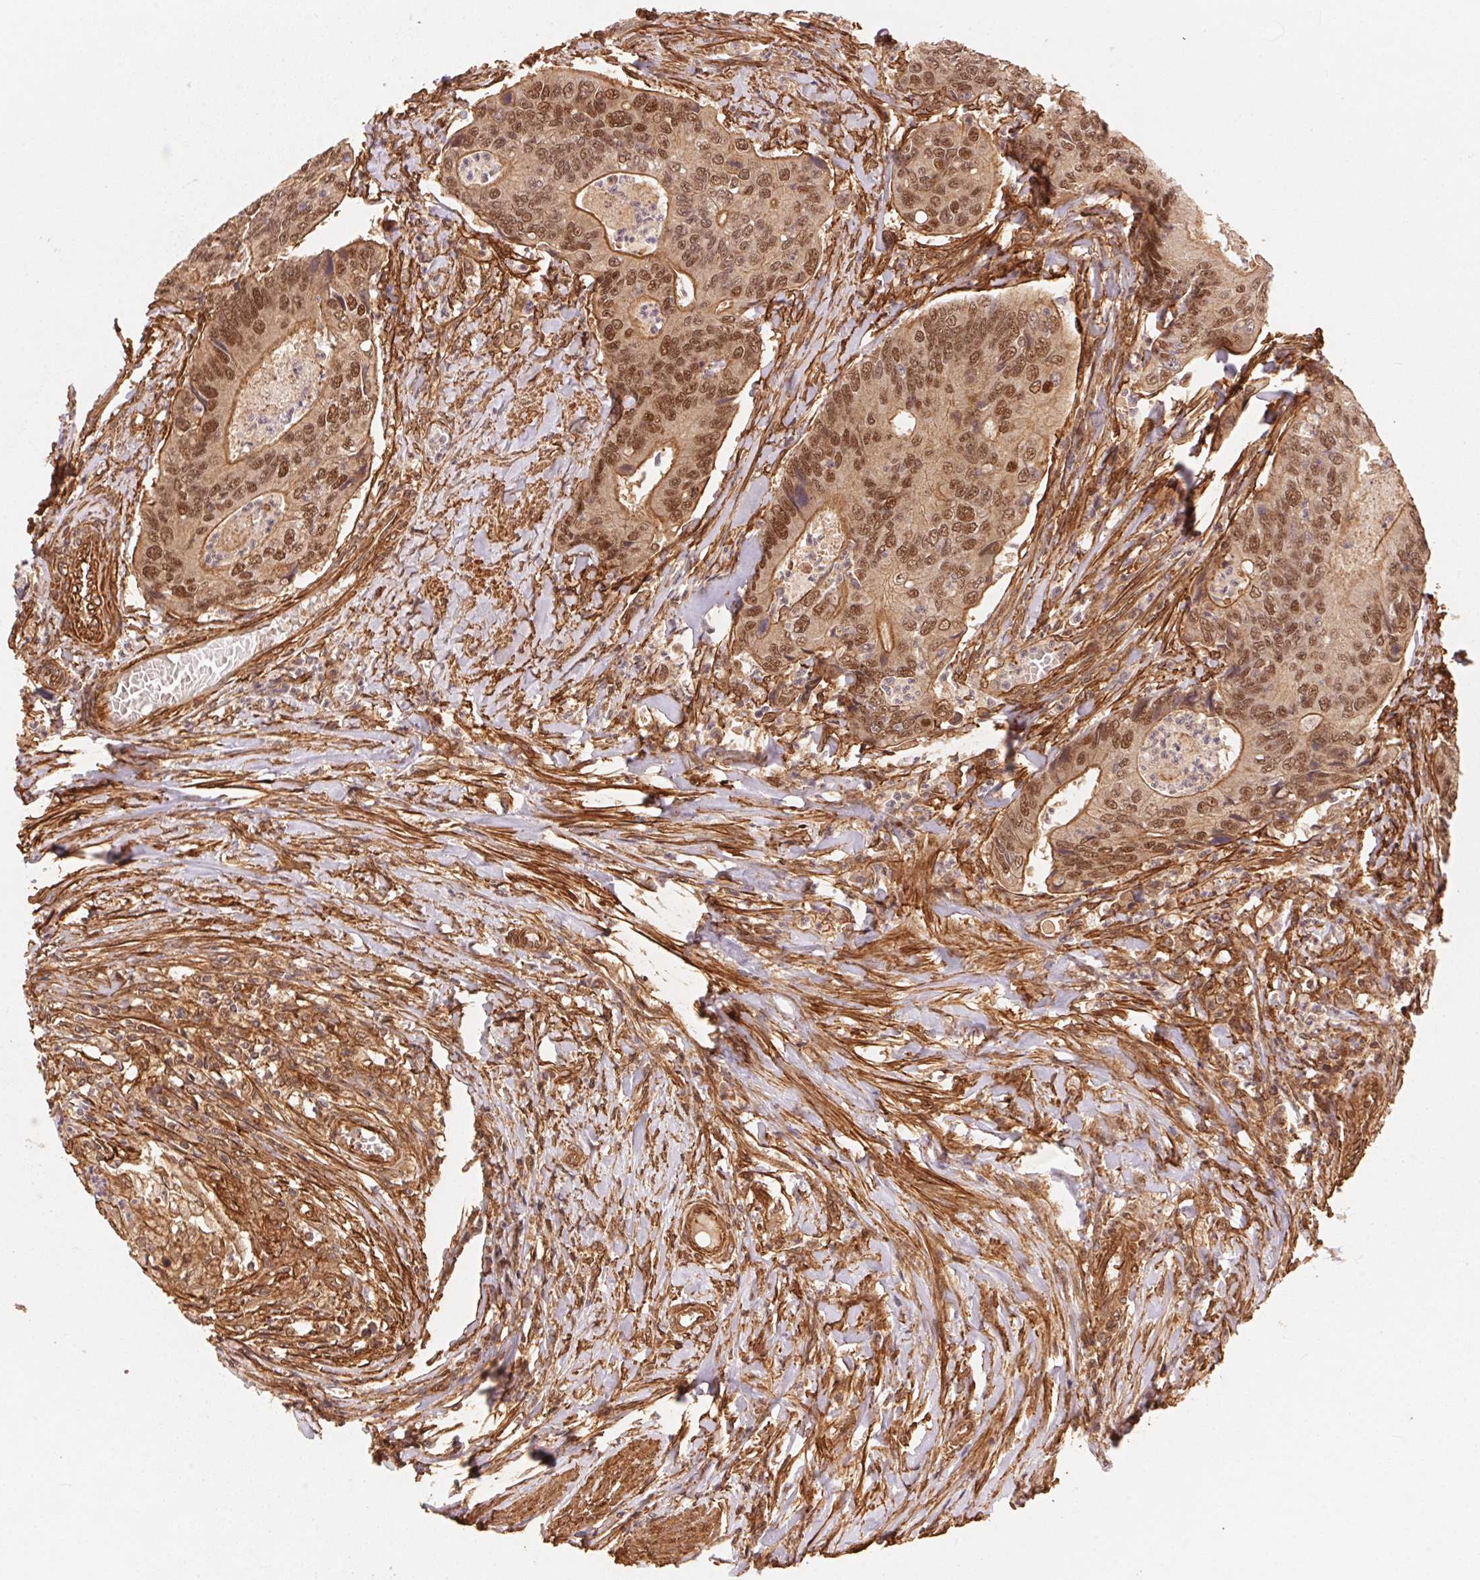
{"staining": {"intensity": "moderate", "quantity": ">75%", "location": "cytoplasmic/membranous,nuclear"}, "tissue": "colorectal cancer", "cell_type": "Tumor cells", "image_type": "cancer", "snomed": [{"axis": "morphology", "description": "Adenocarcinoma, NOS"}, {"axis": "topography", "description": "Colon"}], "caption": "This micrograph exhibits IHC staining of colorectal cancer (adenocarcinoma), with medium moderate cytoplasmic/membranous and nuclear expression in approximately >75% of tumor cells.", "gene": "TNIP2", "patient": {"sex": "female", "age": 67}}